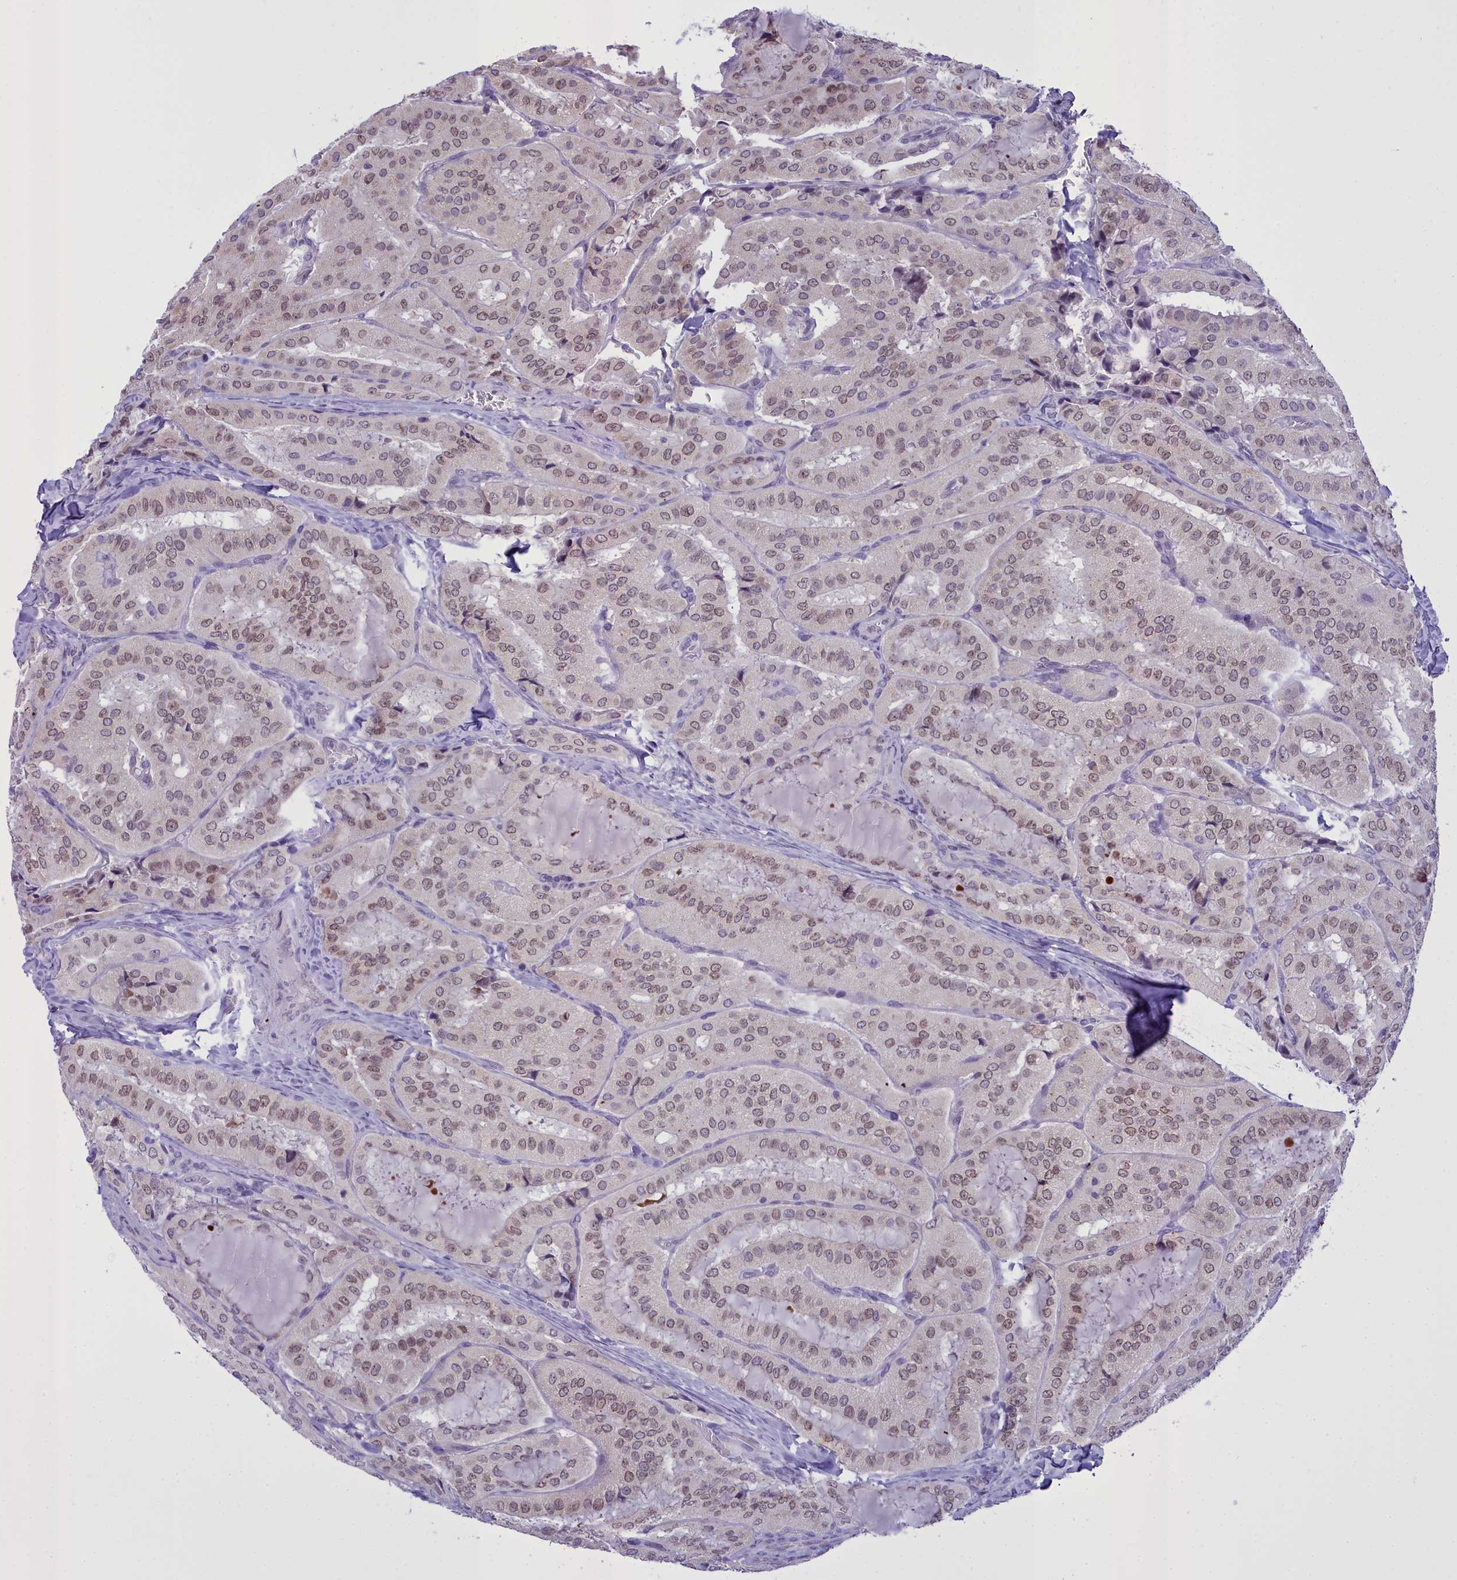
{"staining": {"intensity": "weak", "quantity": ">75%", "location": "nuclear"}, "tissue": "thyroid cancer", "cell_type": "Tumor cells", "image_type": "cancer", "snomed": [{"axis": "morphology", "description": "Normal tissue, NOS"}, {"axis": "morphology", "description": "Papillary adenocarcinoma, NOS"}, {"axis": "topography", "description": "Thyroid gland"}], "caption": "Immunohistochemistry (IHC) of papillary adenocarcinoma (thyroid) displays low levels of weak nuclear expression in approximately >75% of tumor cells.", "gene": "B9D2", "patient": {"sex": "female", "age": 59}}